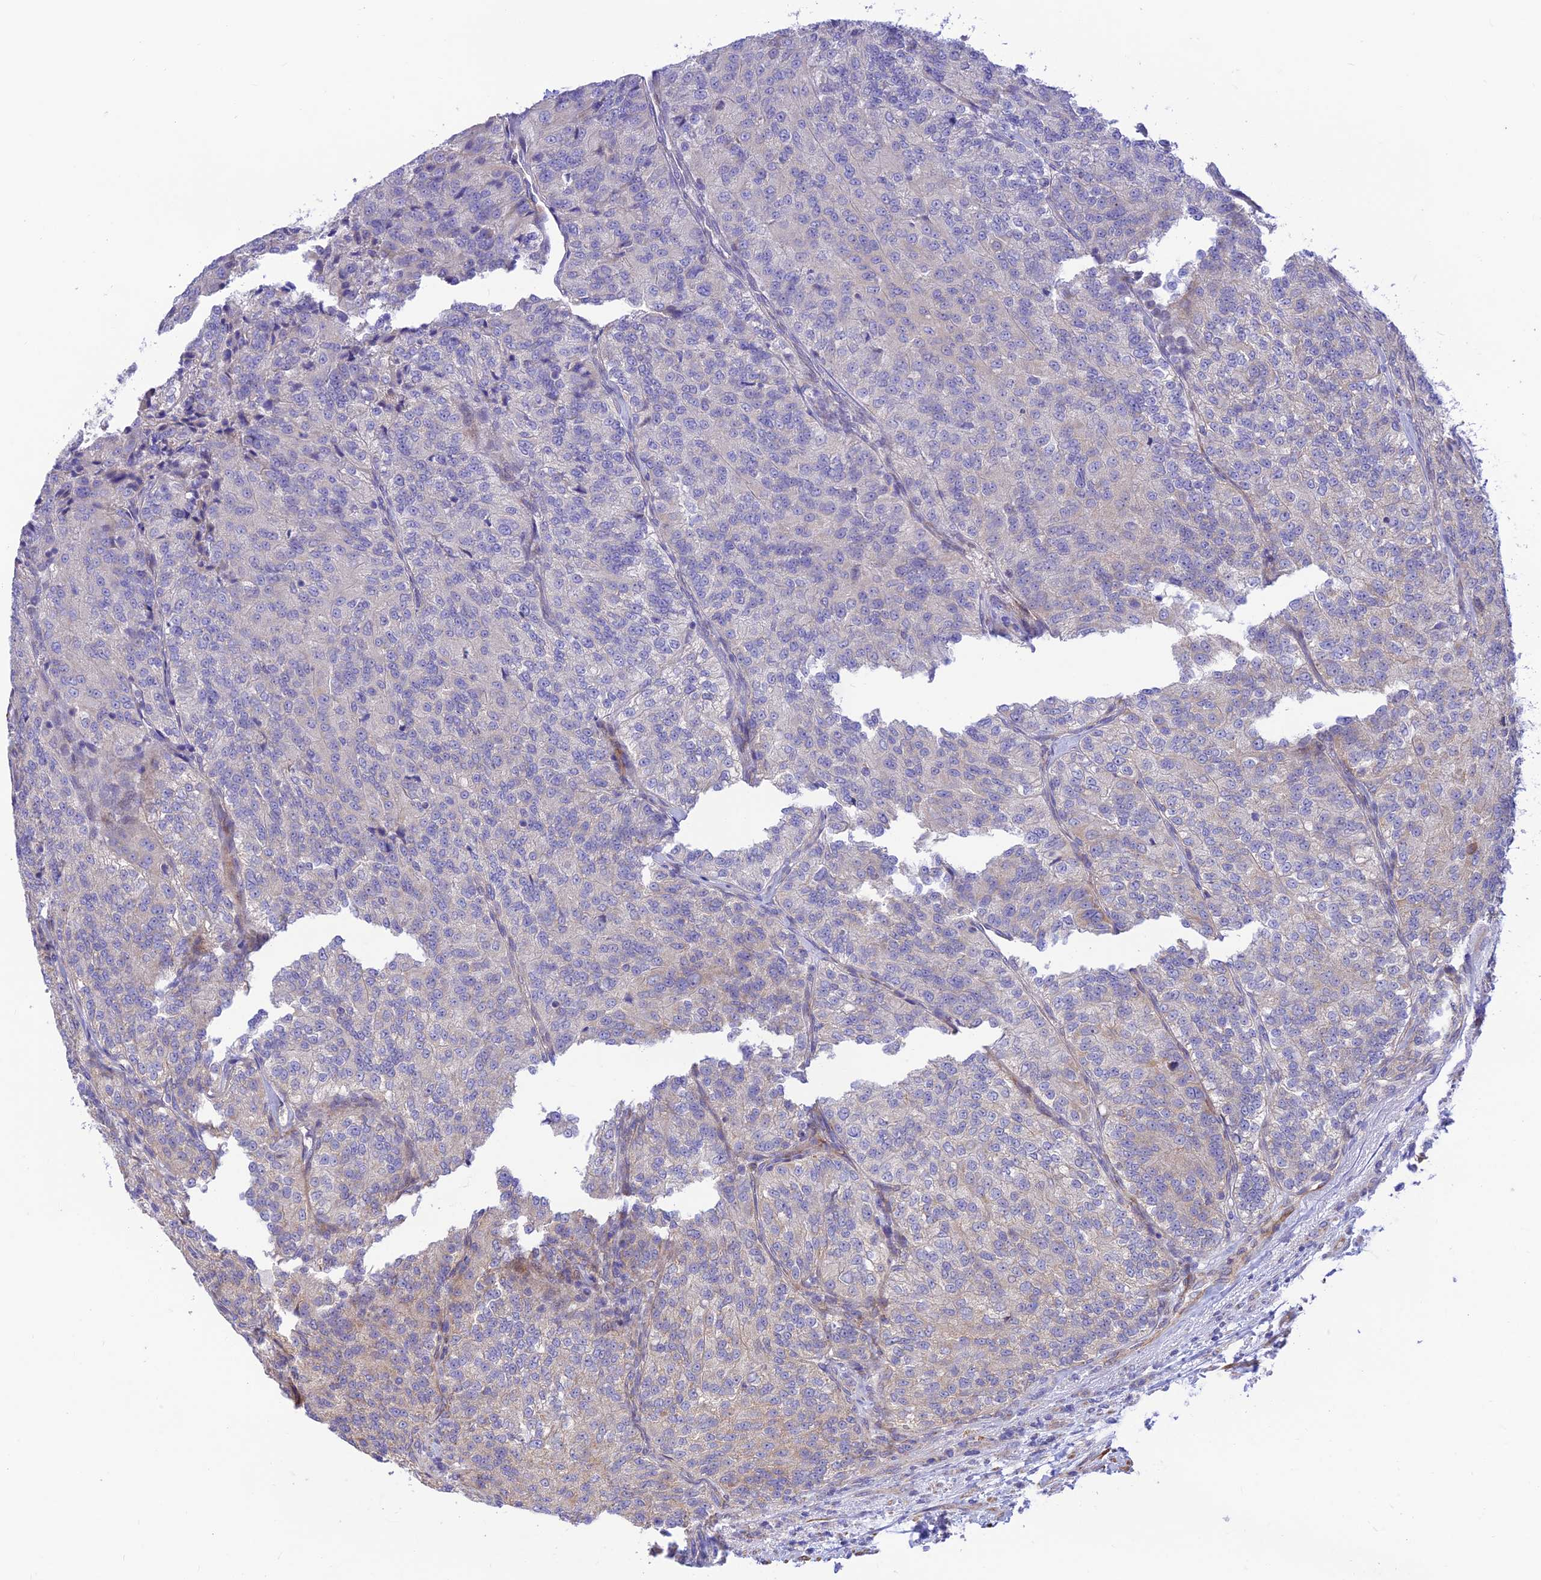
{"staining": {"intensity": "weak", "quantity": "<25%", "location": "cytoplasmic/membranous"}, "tissue": "renal cancer", "cell_type": "Tumor cells", "image_type": "cancer", "snomed": [{"axis": "morphology", "description": "Adenocarcinoma, NOS"}, {"axis": "topography", "description": "Kidney"}], "caption": "Tumor cells are negative for protein expression in human renal cancer. Nuclei are stained in blue.", "gene": "FAM186B", "patient": {"sex": "female", "age": 63}}